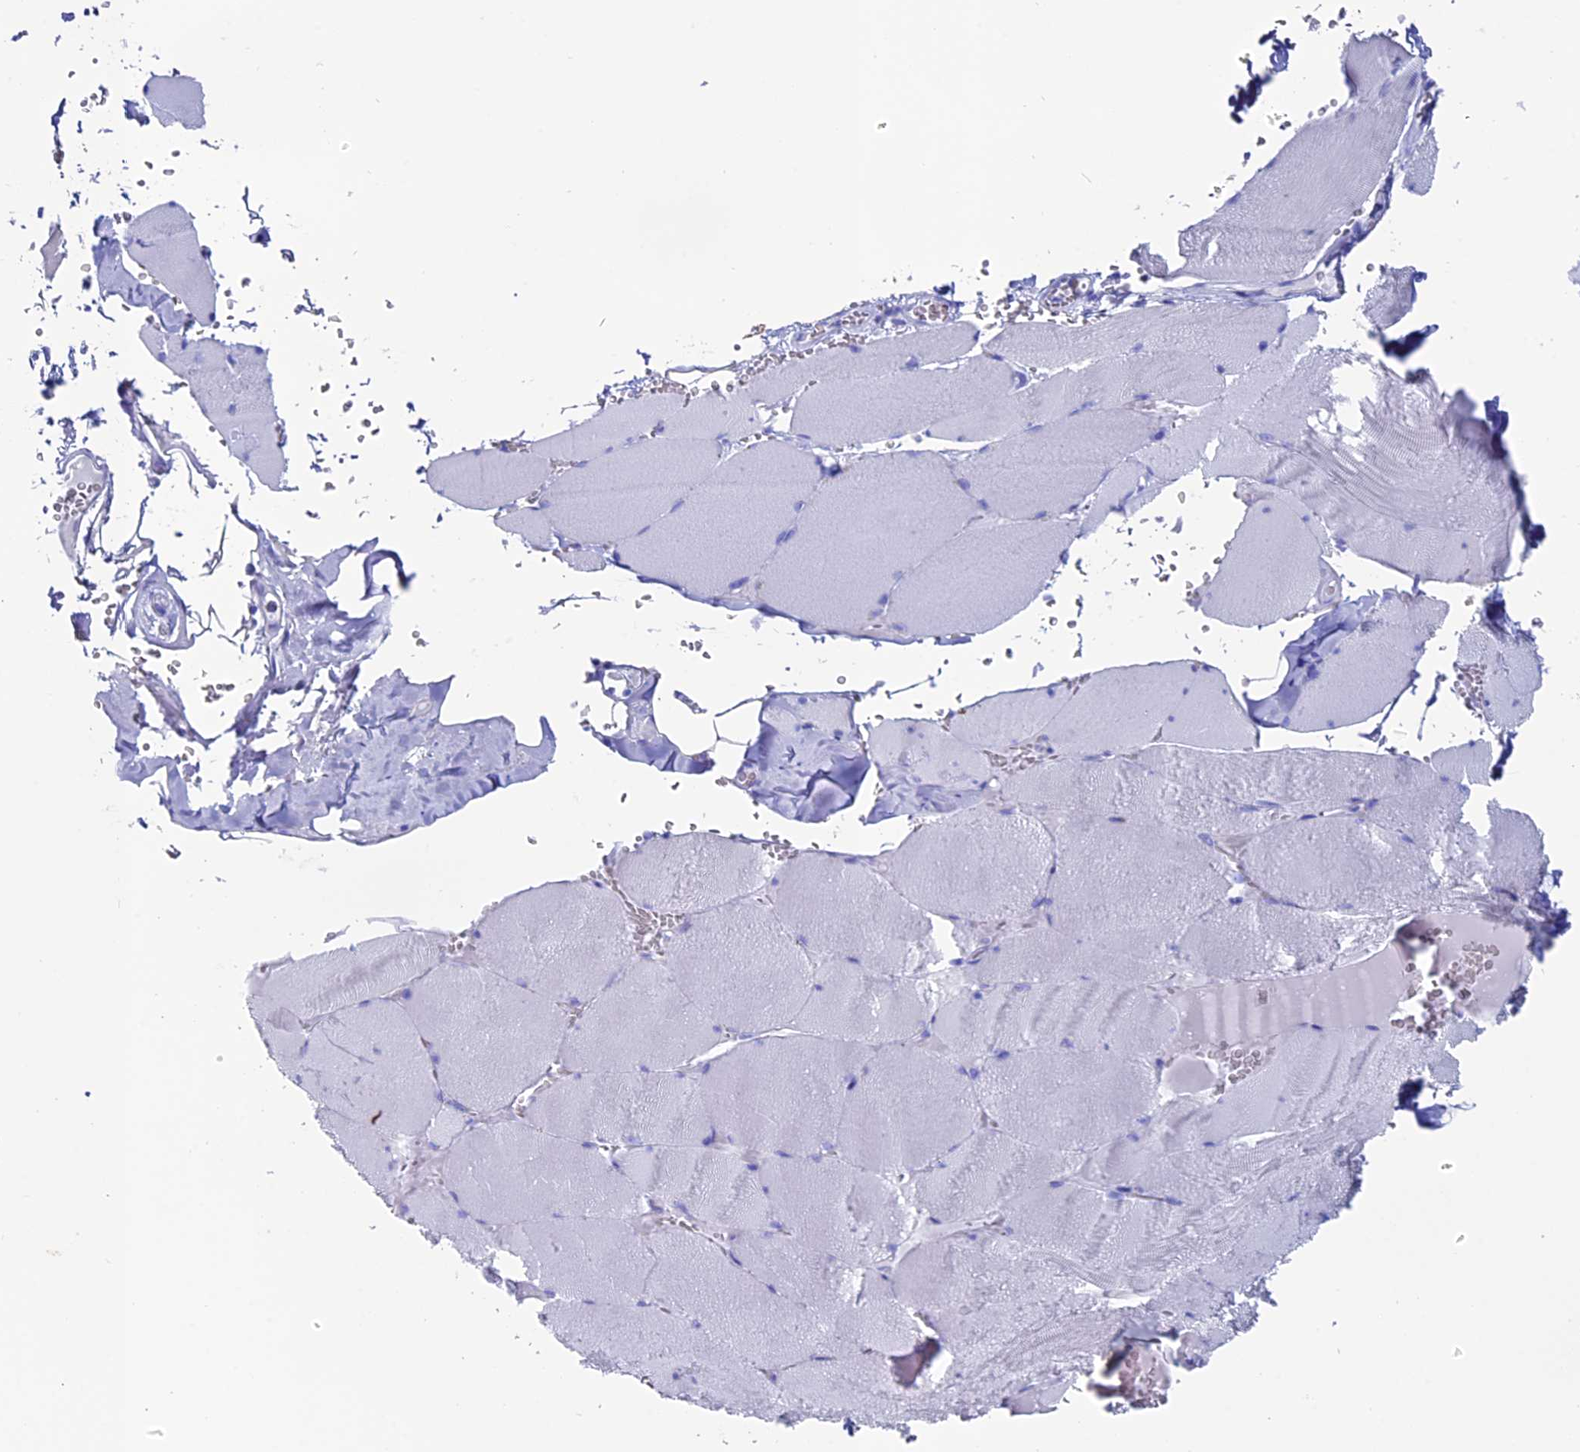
{"staining": {"intensity": "negative", "quantity": "none", "location": "none"}, "tissue": "skeletal muscle", "cell_type": "Myocytes", "image_type": "normal", "snomed": [{"axis": "morphology", "description": "Normal tissue, NOS"}, {"axis": "topography", "description": "Skeletal muscle"}, {"axis": "topography", "description": "Head-Neck"}], "caption": "Immunohistochemical staining of normal skeletal muscle displays no significant positivity in myocytes. (Brightfield microscopy of DAB IHC at high magnification).", "gene": "ANKRD29", "patient": {"sex": "male", "age": 66}}